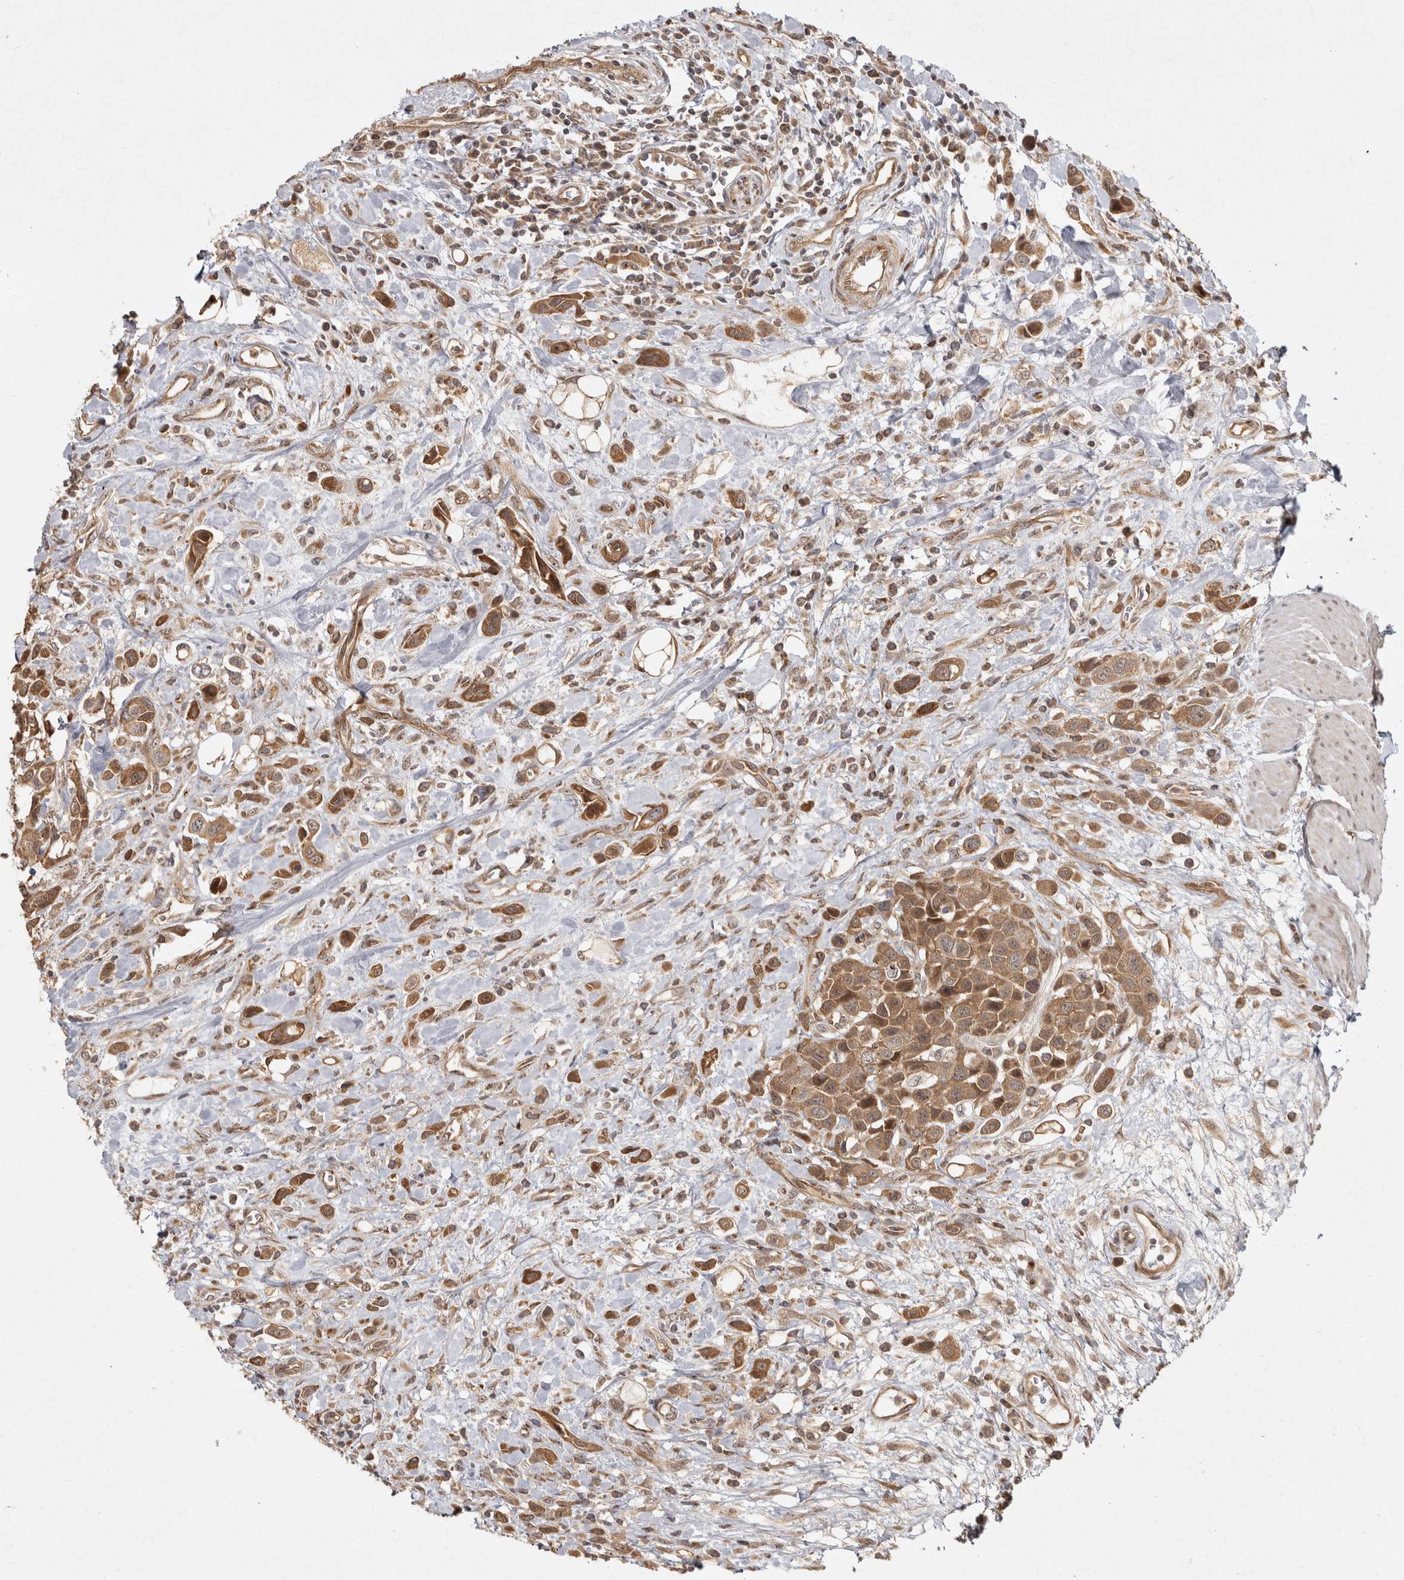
{"staining": {"intensity": "moderate", "quantity": ">75%", "location": "cytoplasmic/membranous"}, "tissue": "urothelial cancer", "cell_type": "Tumor cells", "image_type": "cancer", "snomed": [{"axis": "morphology", "description": "Urothelial carcinoma, High grade"}, {"axis": "topography", "description": "Urinary bladder"}], "caption": "Brown immunohistochemical staining in urothelial cancer shows moderate cytoplasmic/membranous staining in about >75% of tumor cells.", "gene": "CAMSAP2", "patient": {"sex": "male", "age": 50}}